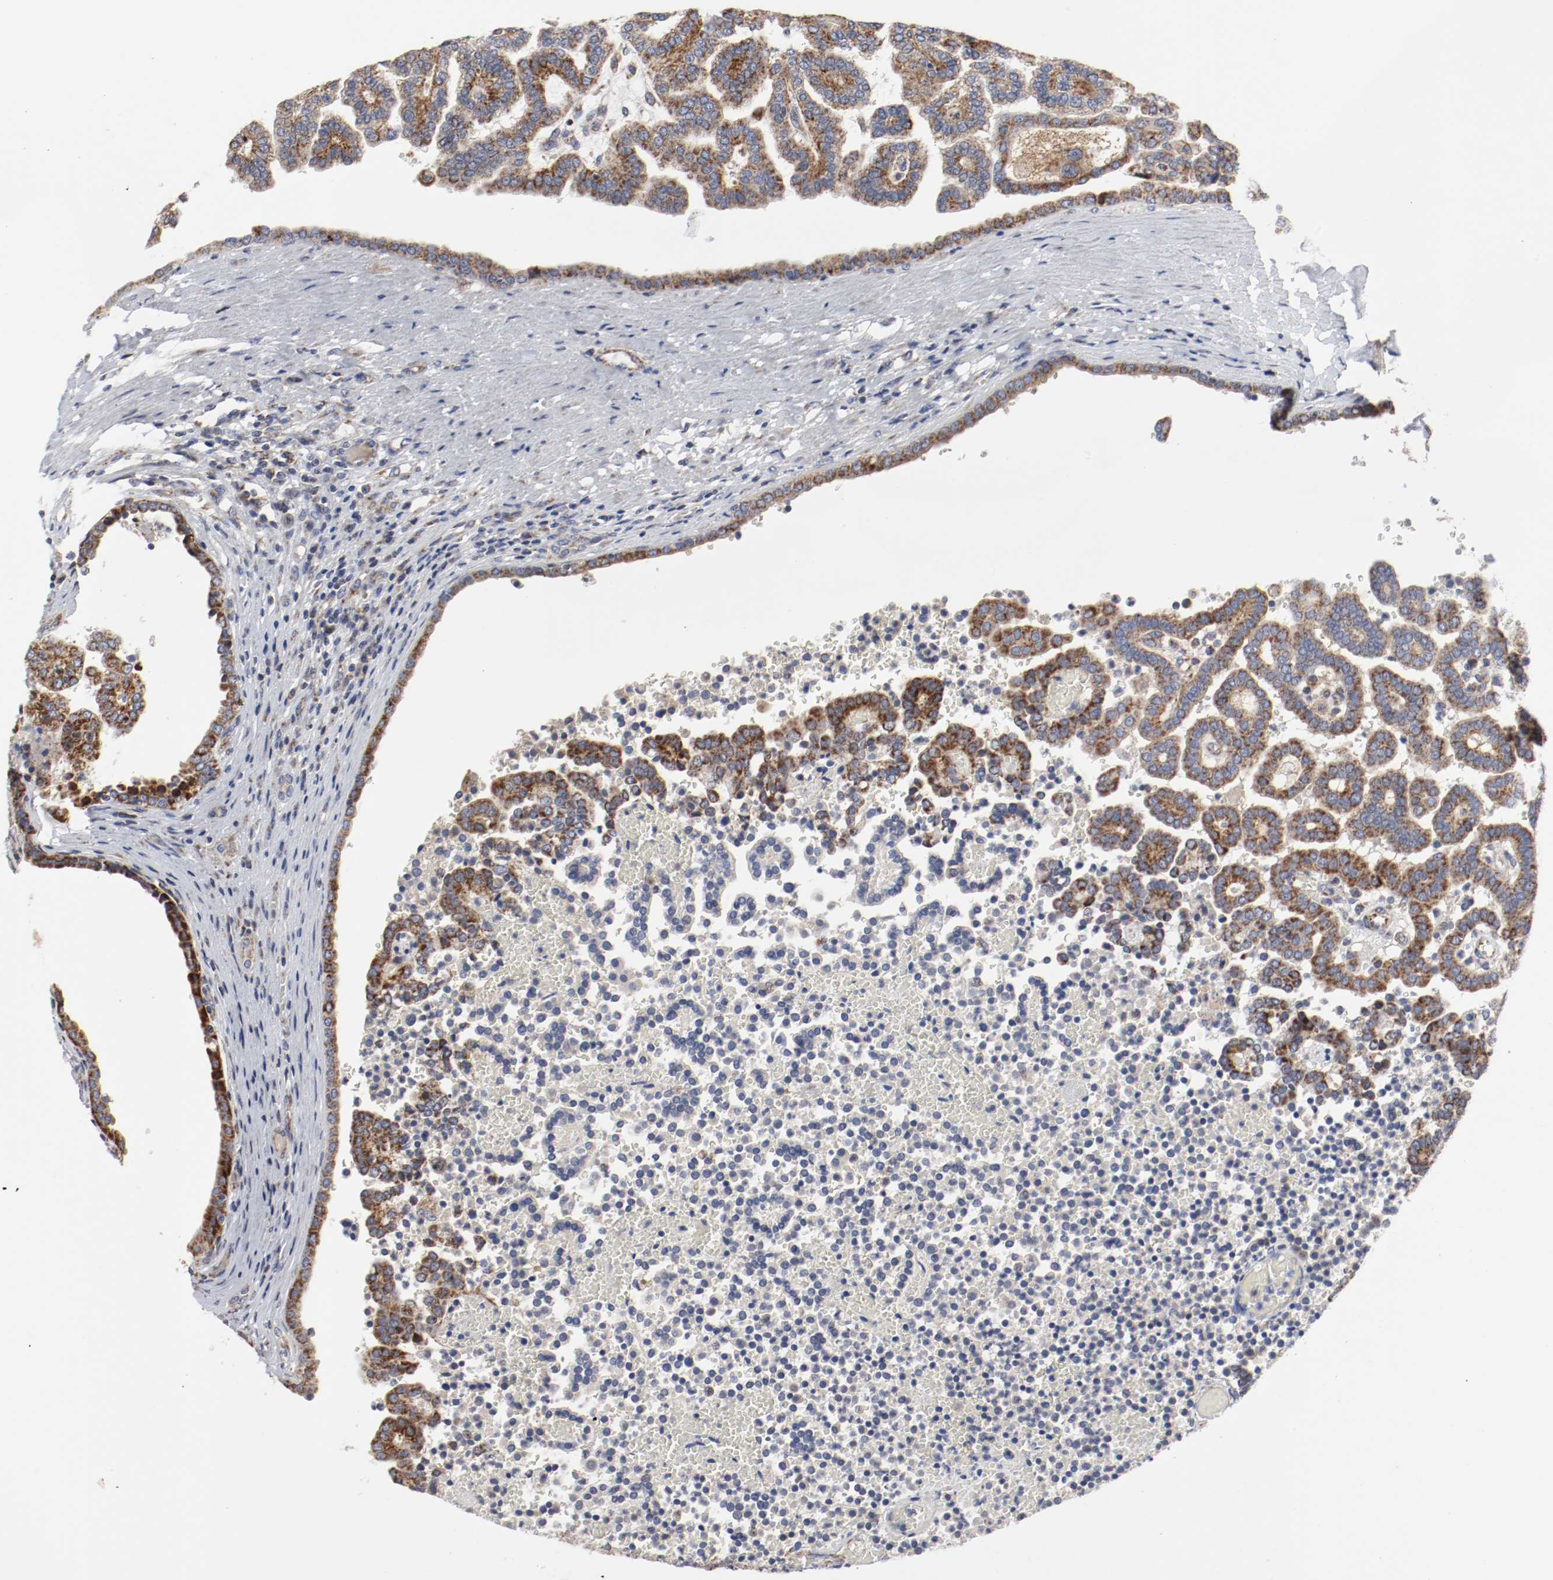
{"staining": {"intensity": "moderate", "quantity": ">75%", "location": "cytoplasmic/membranous"}, "tissue": "renal cancer", "cell_type": "Tumor cells", "image_type": "cancer", "snomed": [{"axis": "morphology", "description": "Adenocarcinoma, NOS"}, {"axis": "topography", "description": "Kidney"}], "caption": "Renal cancer stained with DAB (3,3'-diaminobenzidine) IHC displays medium levels of moderate cytoplasmic/membranous expression in approximately >75% of tumor cells. Using DAB (brown) and hematoxylin (blue) stains, captured at high magnification using brightfield microscopy.", "gene": "AFG3L2", "patient": {"sex": "male", "age": 61}}